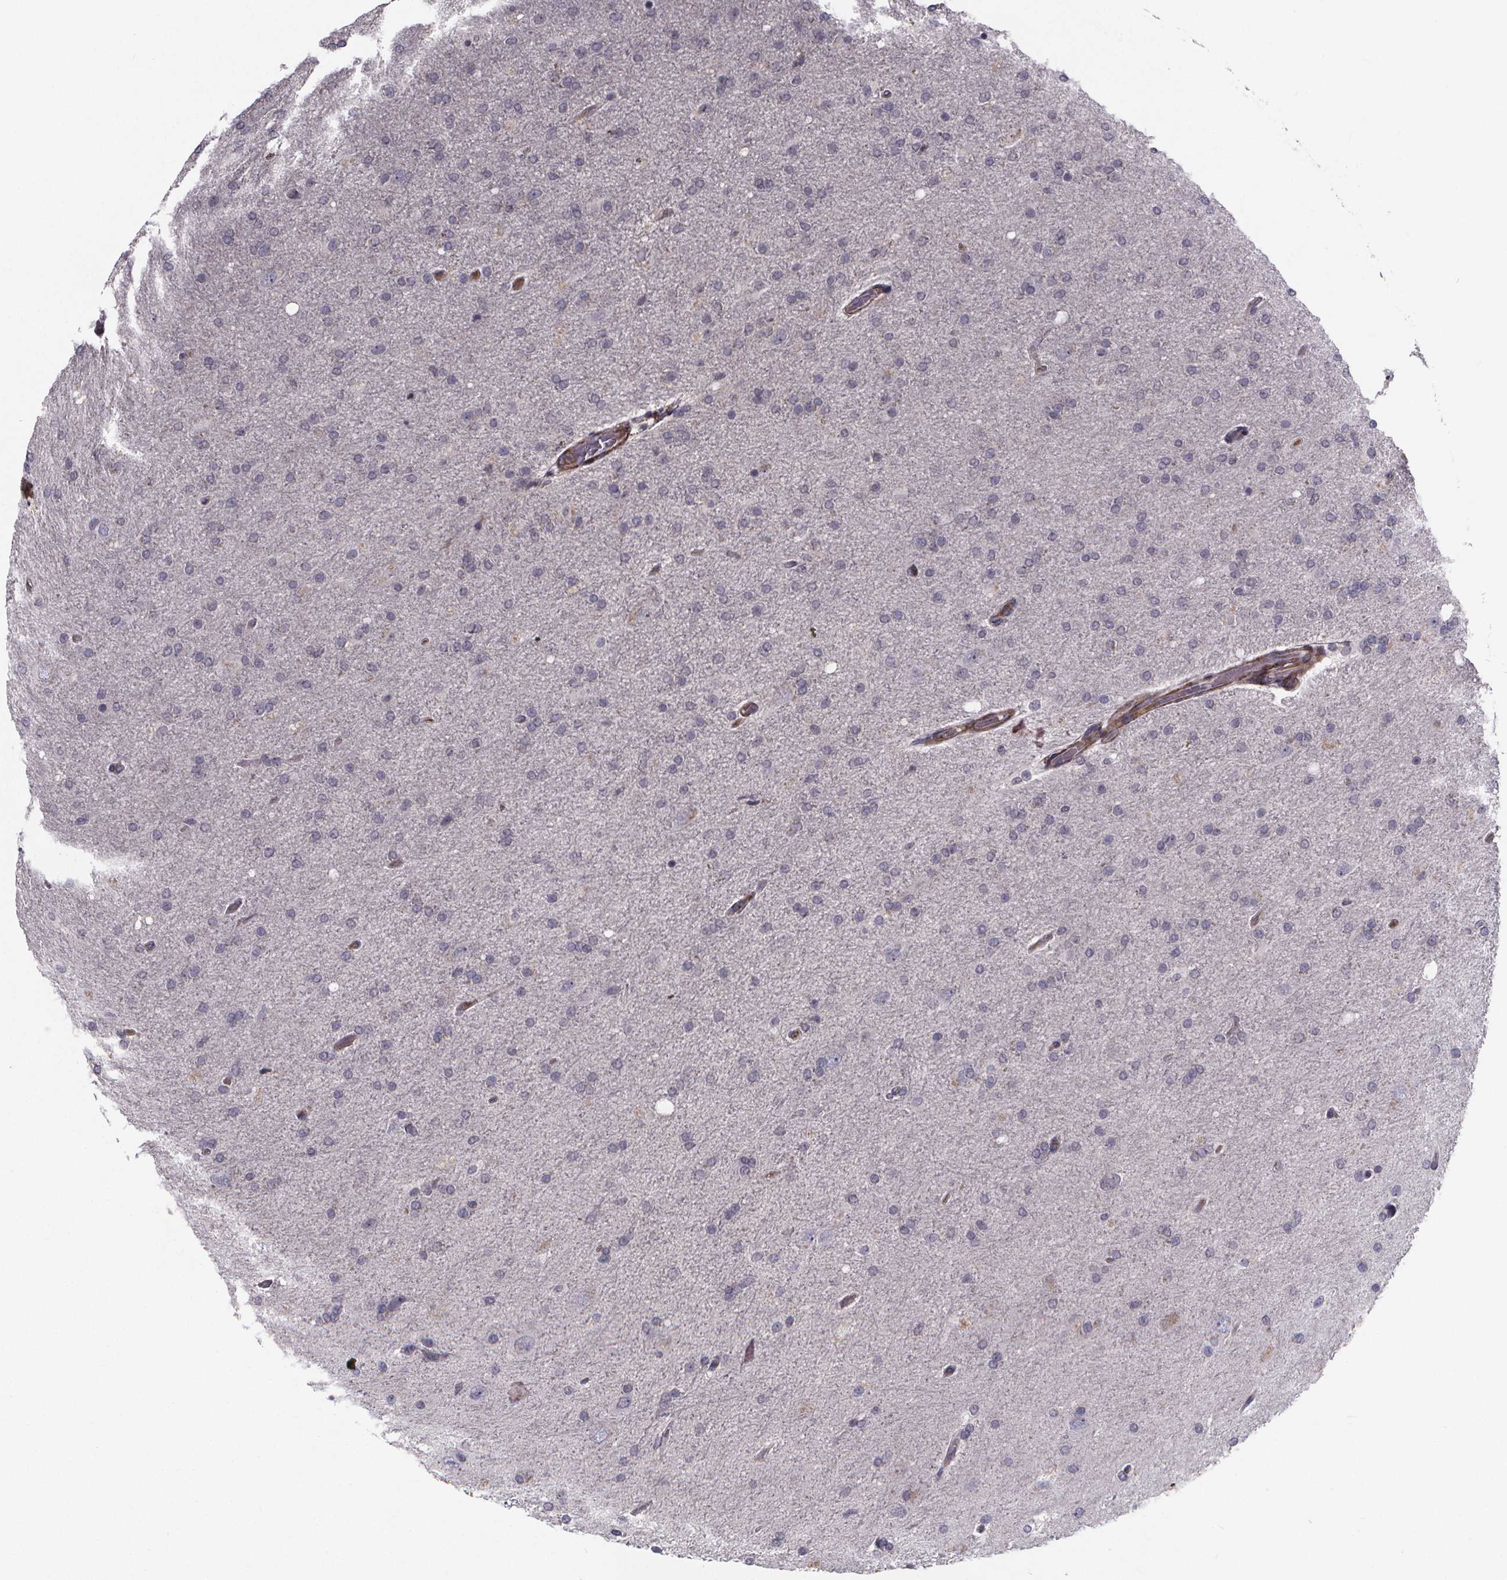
{"staining": {"intensity": "negative", "quantity": "none", "location": "none"}, "tissue": "glioma", "cell_type": "Tumor cells", "image_type": "cancer", "snomed": [{"axis": "morphology", "description": "Glioma, malignant, High grade"}, {"axis": "topography", "description": "Cerebral cortex"}], "caption": "Tumor cells are negative for brown protein staining in high-grade glioma (malignant).", "gene": "FBXW2", "patient": {"sex": "male", "age": 70}}